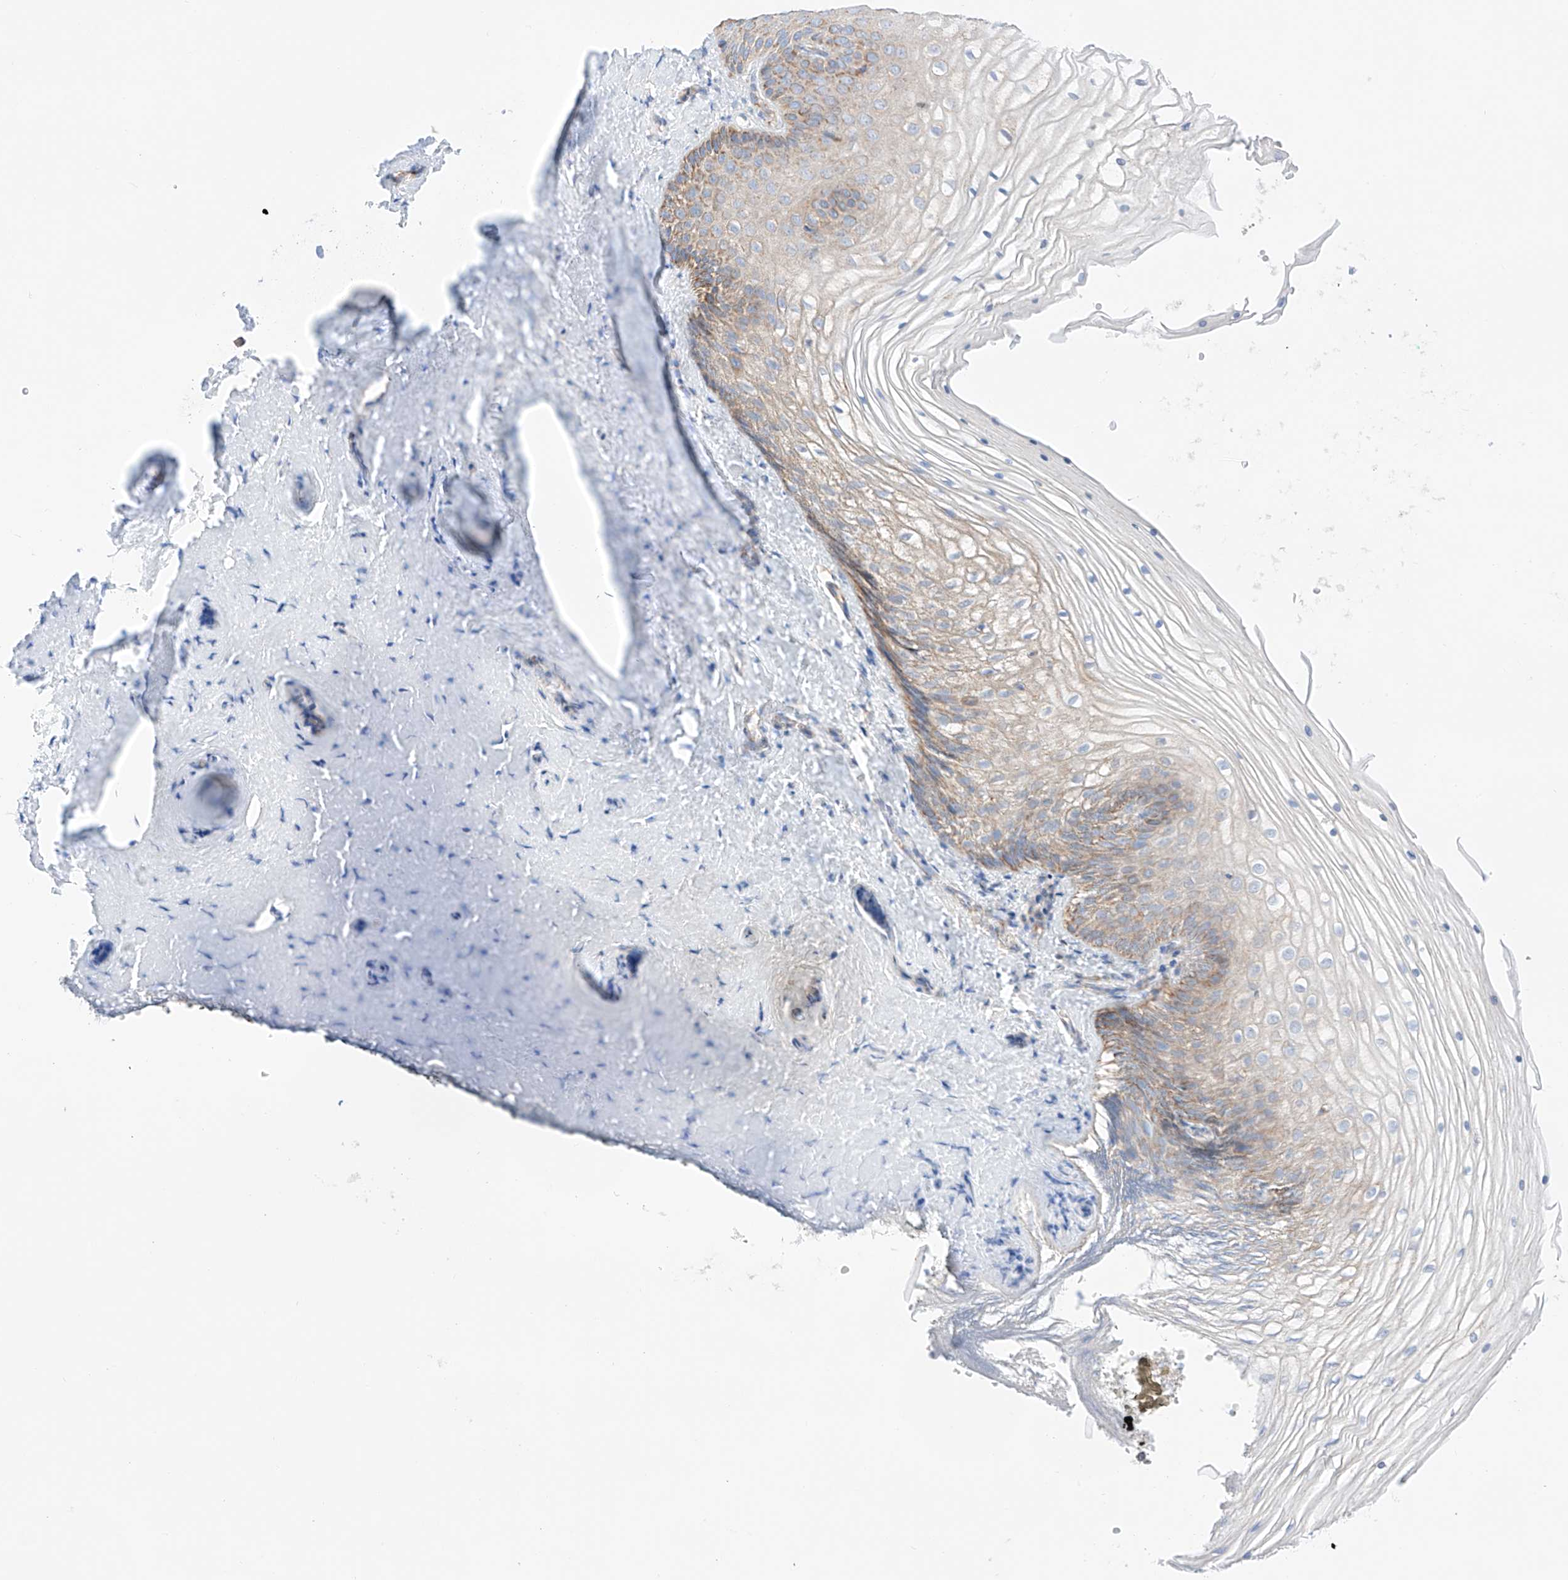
{"staining": {"intensity": "moderate", "quantity": "25%-75%", "location": "cytoplasmic/membranous"}, "tissue": "vagina", "cell_type": "Squamous epithelial cells", "image_type": "normal", "snomed": [{"axis": "morphology", "description": "Normal tissue, NOS"}, {"axis": "topography", "description": "Vagina"}, {"axis": "topography", "description": "Cervix"}], "caption": "This is a photomicrograph of IHC staining of benign vagina, which shows moderate positivity in the cytoplasmic/membranous of squamous epithelial cells.", "gene": "KTI12", "patient": {"sex": "female", "age": 40}}